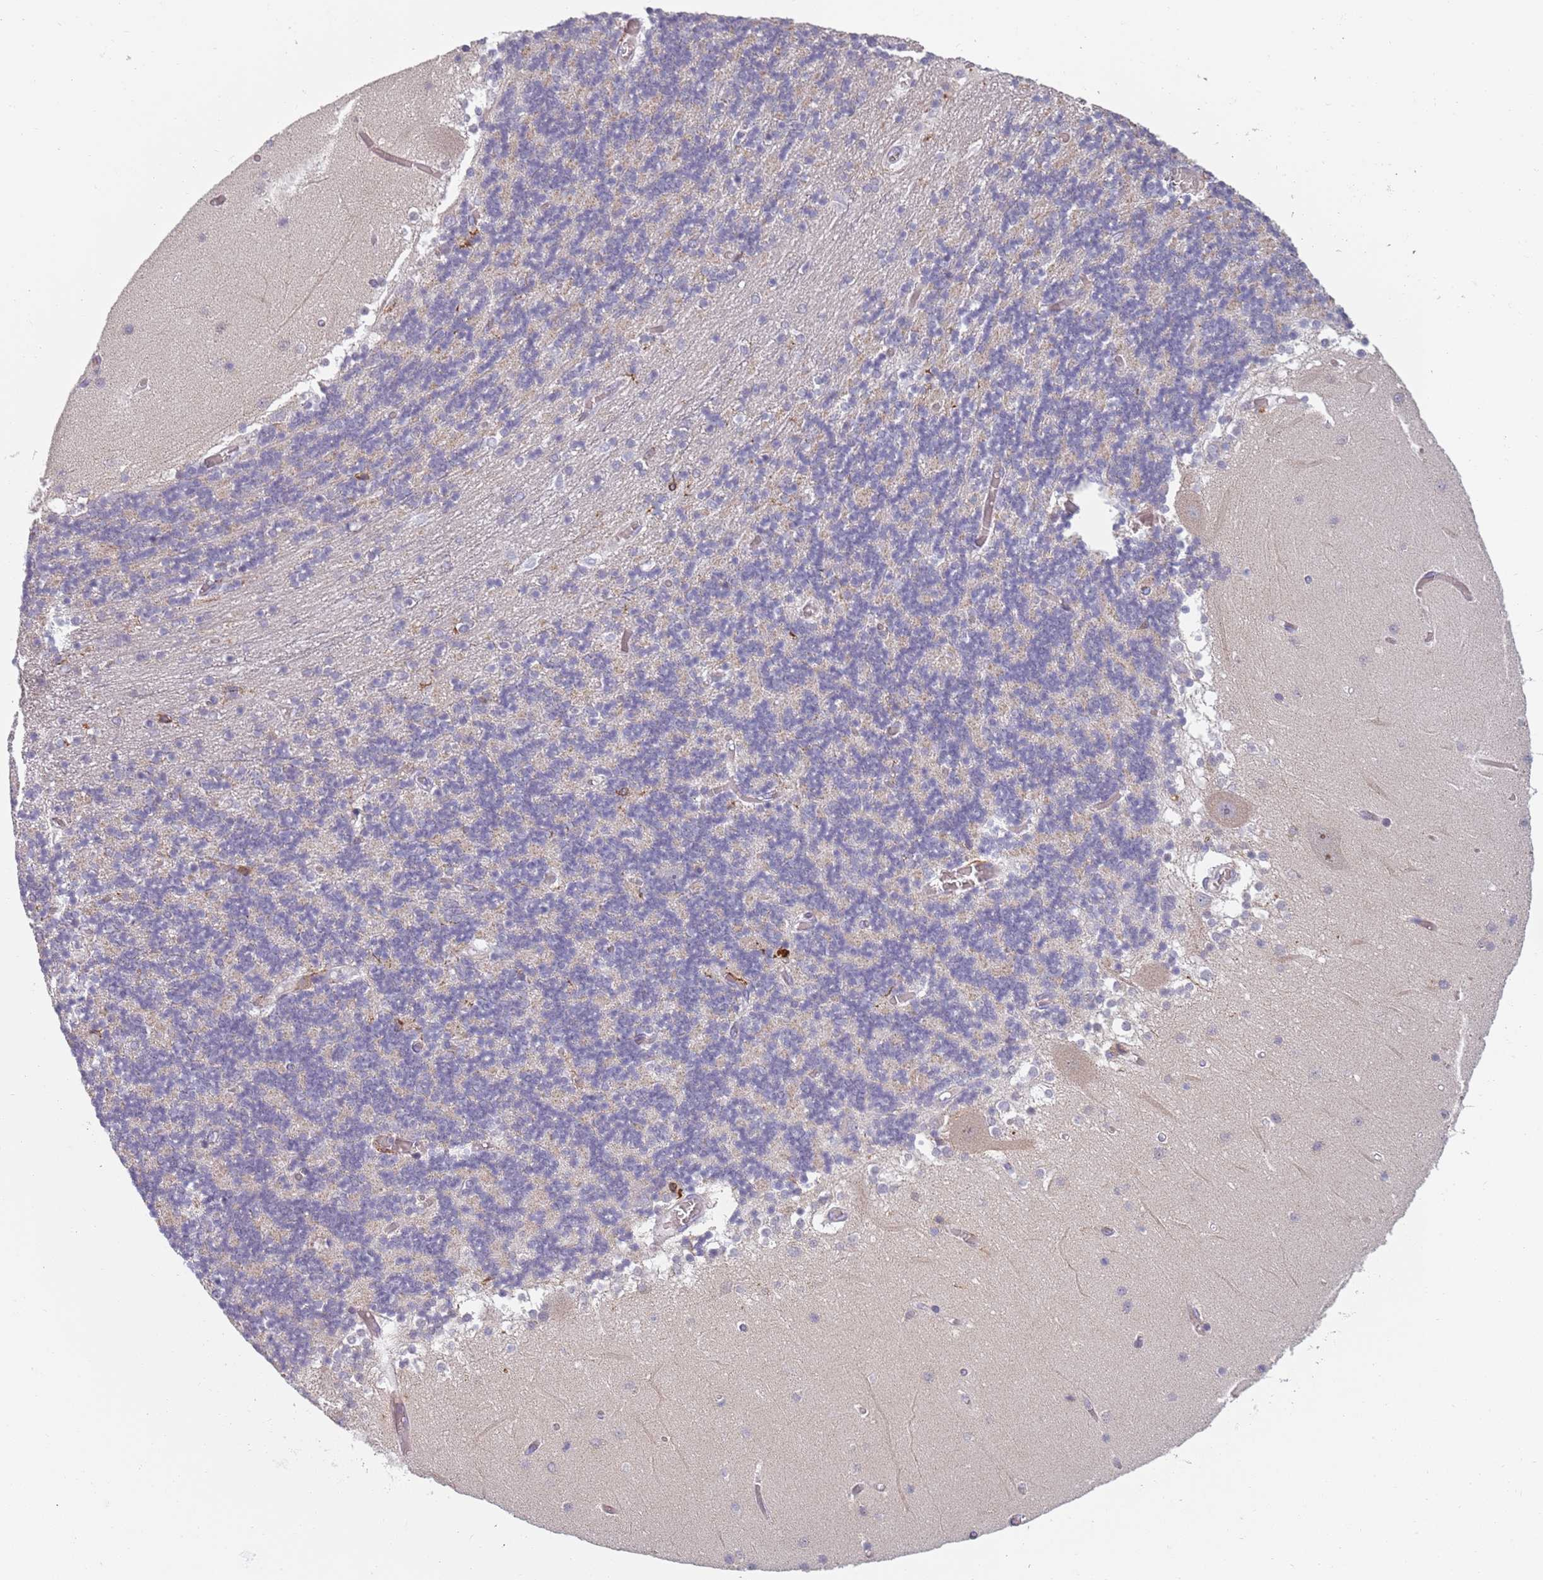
{"staining": {"intensity": "negative", "quantity": "none", "location": "none"}, "tissue": "cerebellum", "cell_type": "Cells in granular layer", "image_type": "normal", "snomed": [{"axis": "morphology", "description": "Normal tissue, NOS"}, {"axis": "topography", "description": "Cerebellum"}], "caption": "Immunohistochemistry image of benign cerebellum: human cerebellum stained with DAB demonstrates no significant protein positivity in cells in granular layer.", "gene": "CC2D2B", "patient": {"sex": "female", "age": 28}}